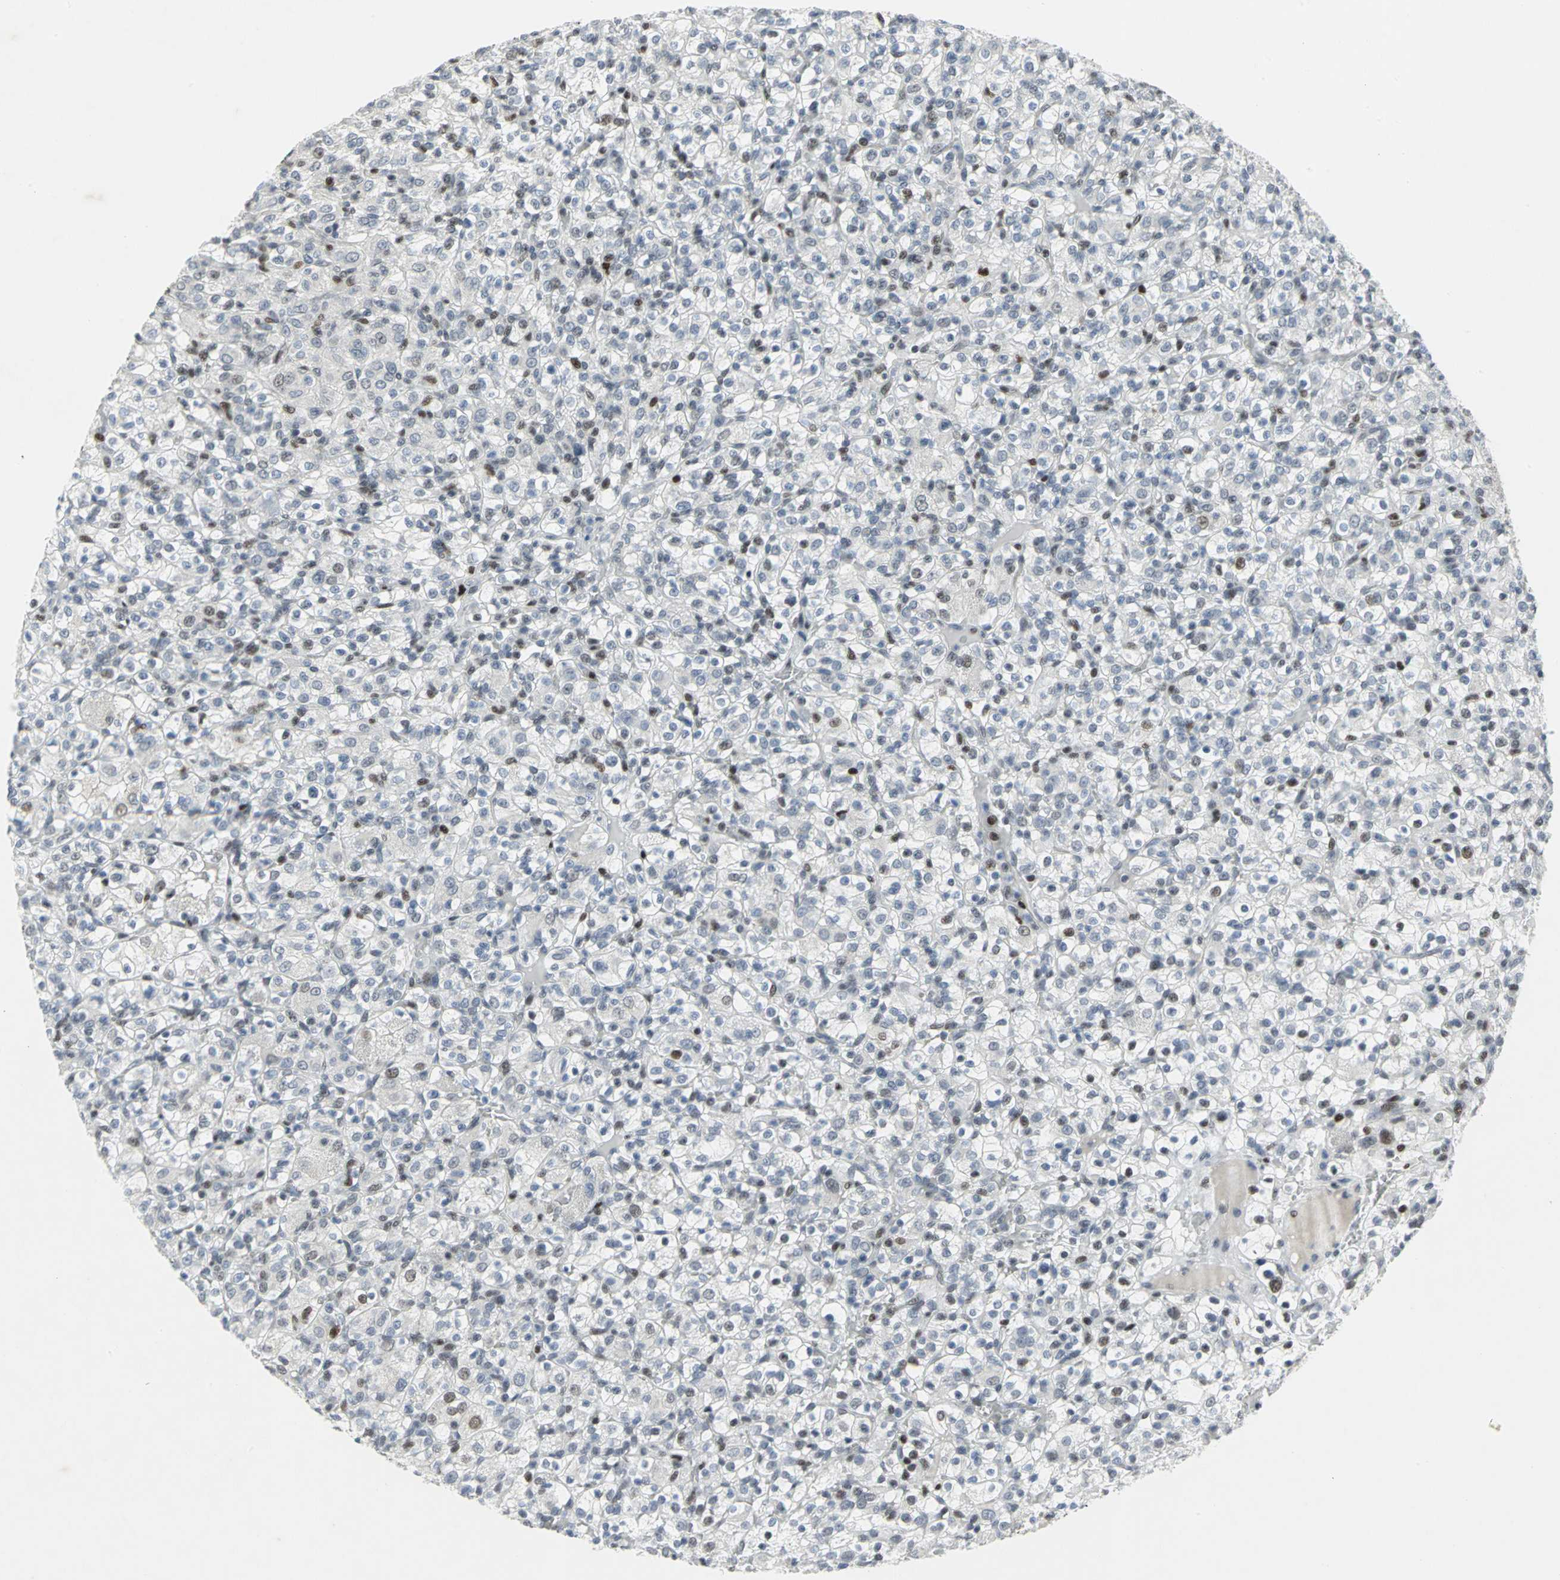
{"staining": {"intensity": "moderate", "quantity": "<25%", "location": "nuclear"}, "tissue": "renal cancer", "cell_type": "Tumor cells", "image_type": "cancer", "snomed": [{"axis": "morphology", "description": "Normal tissue, NOS"}, {"axis": "morphology", "description": "Adenocarcinoma, NOS"}, {"axis": "topography", "description": "Kidney"}], "caption": "Renal adenocarcinoma stained with a protein marker demonstrates moderate staining in tumor cells.", "gene": "RPA1", "patient": {"sex": "female", "age": 72}}